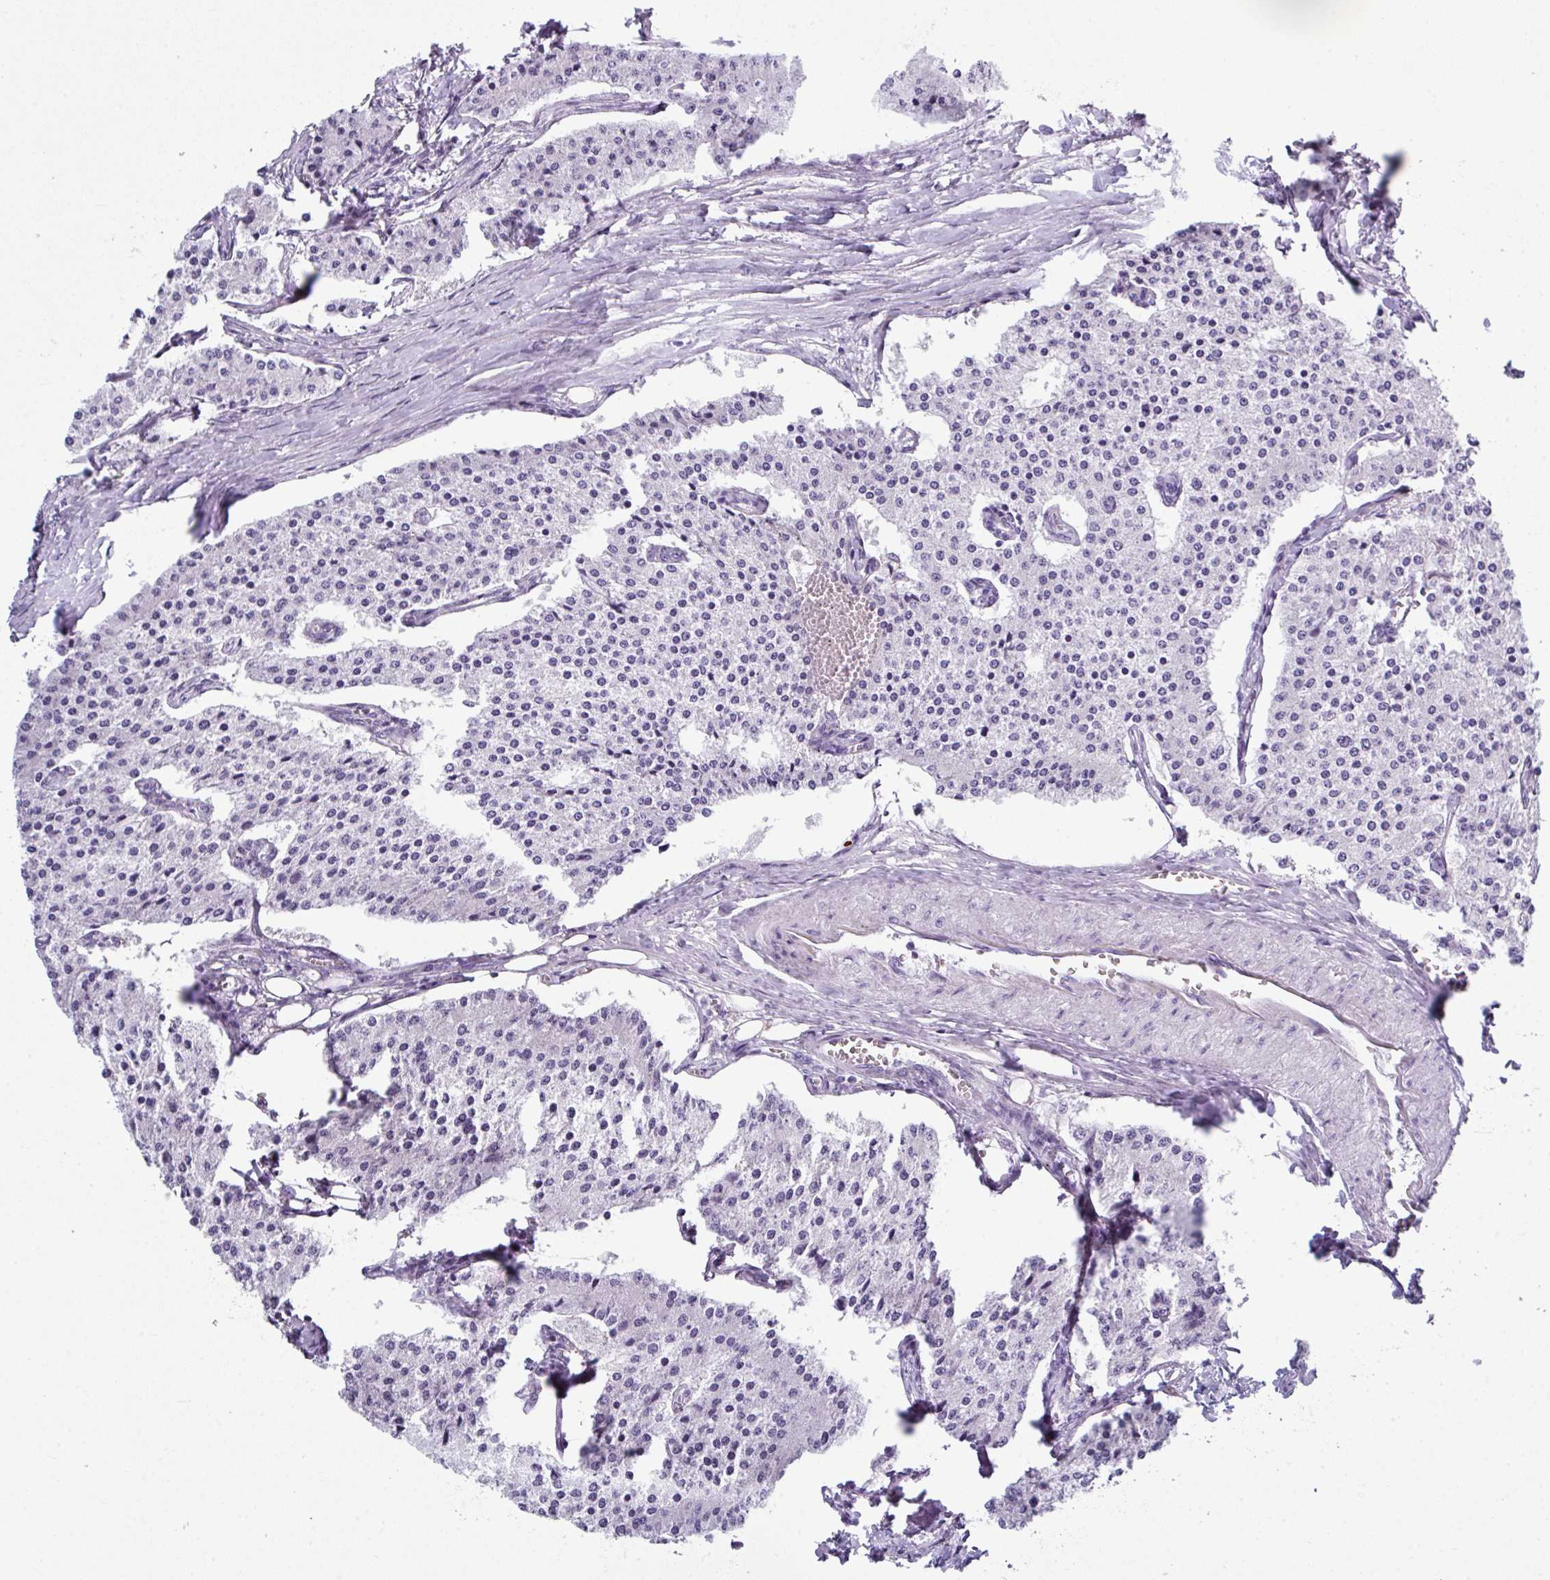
{"staining": {"intensity": "negative", "quantity": "none", "location": "none"}, "tissue": "carcinoid", "cell_type": "Tumor cells", "image_type": "cancer", "snomed": [{"axis": "morphology", "description": "Carcinoid, malignant, NOS"}, {"axis": "topography", "description": "Colon"}], "caption": "Immunohistochemical staining of carcinoid reveals no significant positivity in tumor cells.", "gene": "ZNF568", "patient": {"sex": "female", "age": 52}}